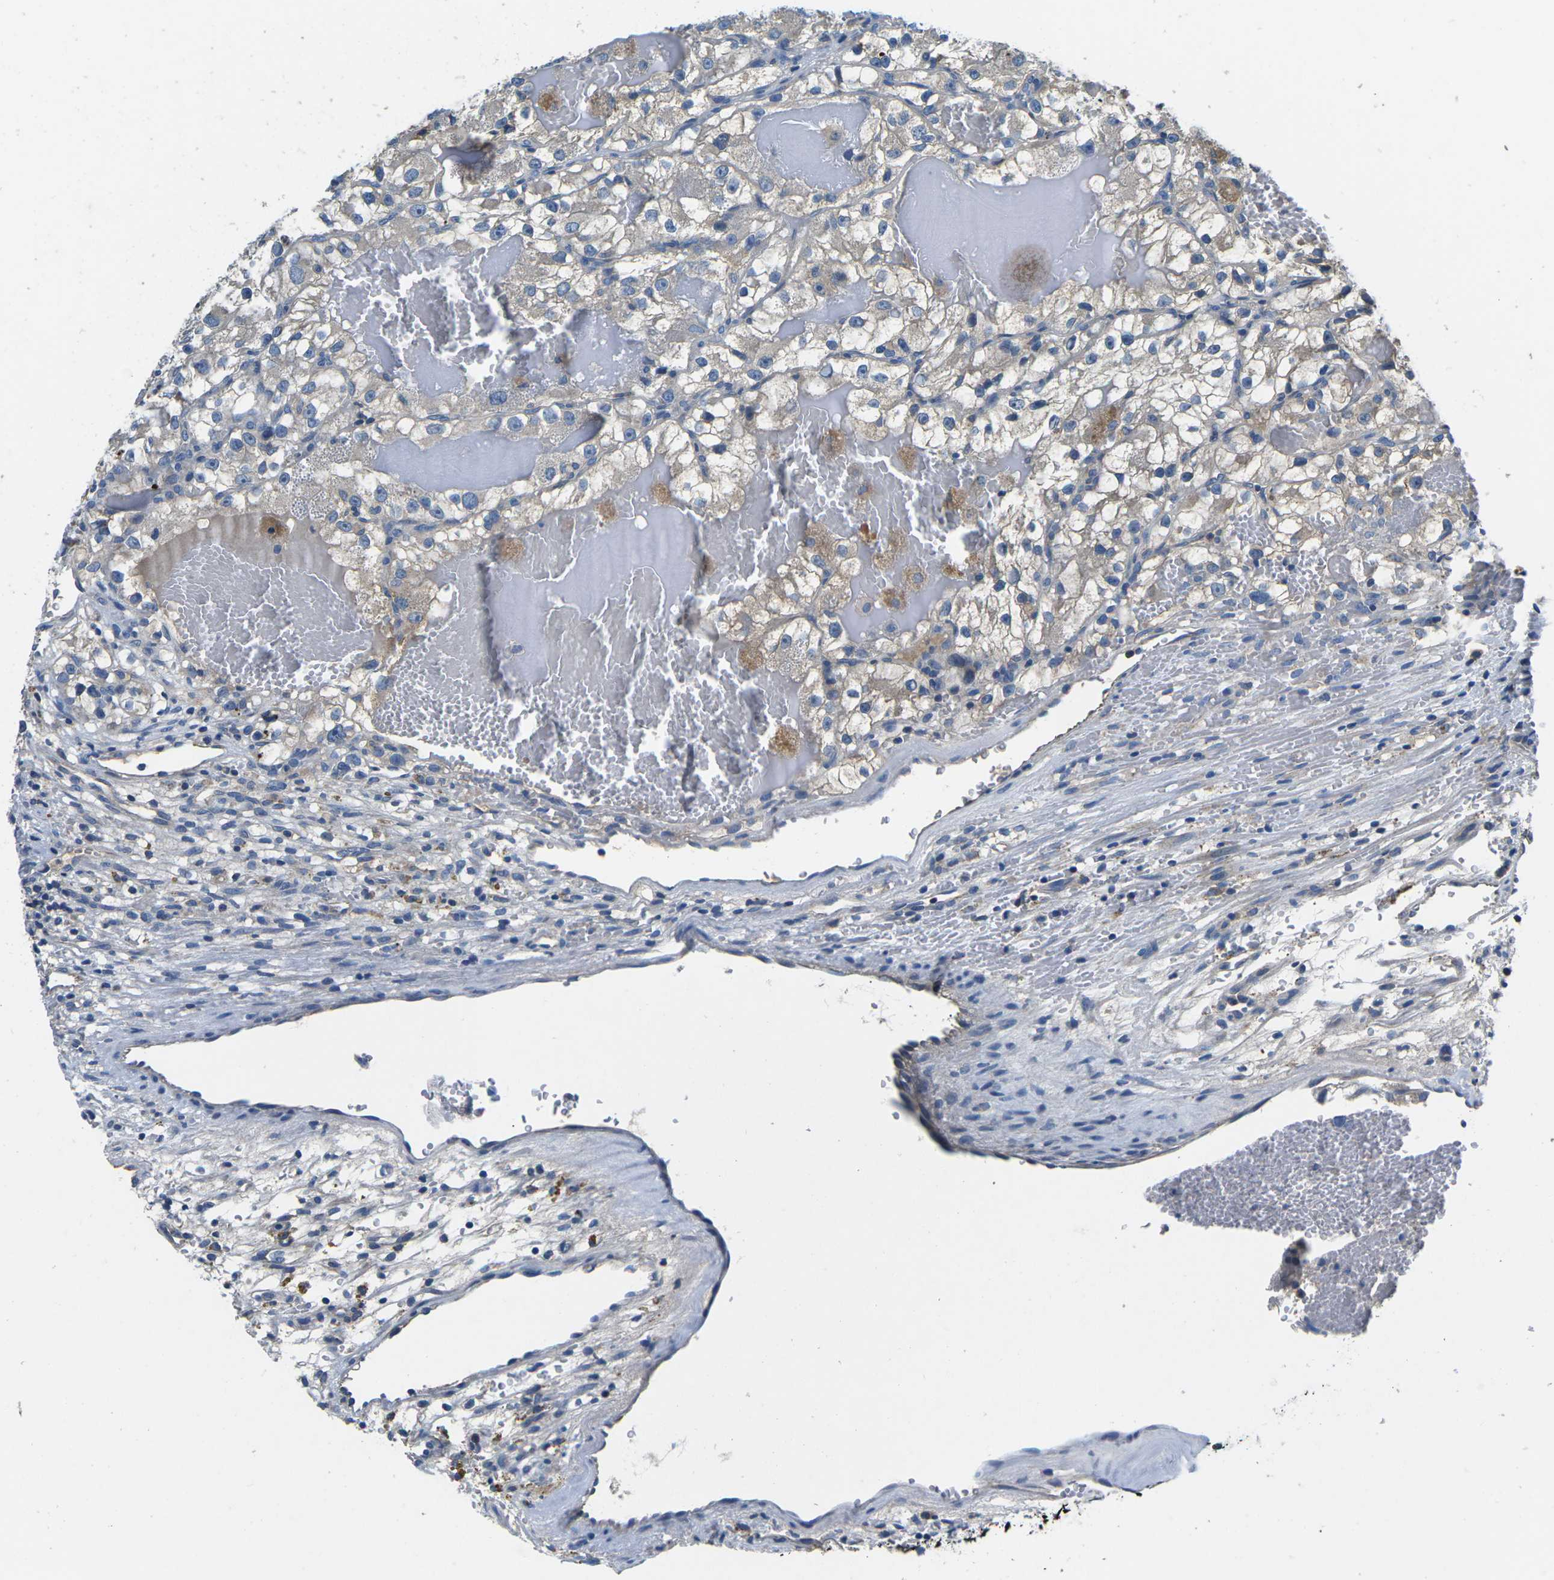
{"staining": {"intensity": "weak", "quantity": "<25%", "location": "cytoplasmic/membranous"}, "tissue": "renal cancer", "cell_type": "Tumor cells", "image_type": "cancer", "snomed": [{"axis": "morphology", "description": "Adenocarcinoma, NOS"}, {"axis": "topography", "description": "Kidney"}], "caption": "Protein analysis of renal cancer (adenocarcinoma) exhibits no significant positivity in tumor cells. (IHC, brightfield microscopy, high magnification).", "gene": "PDCD6IP", "patient": {"sex": "female", "age": 57}}